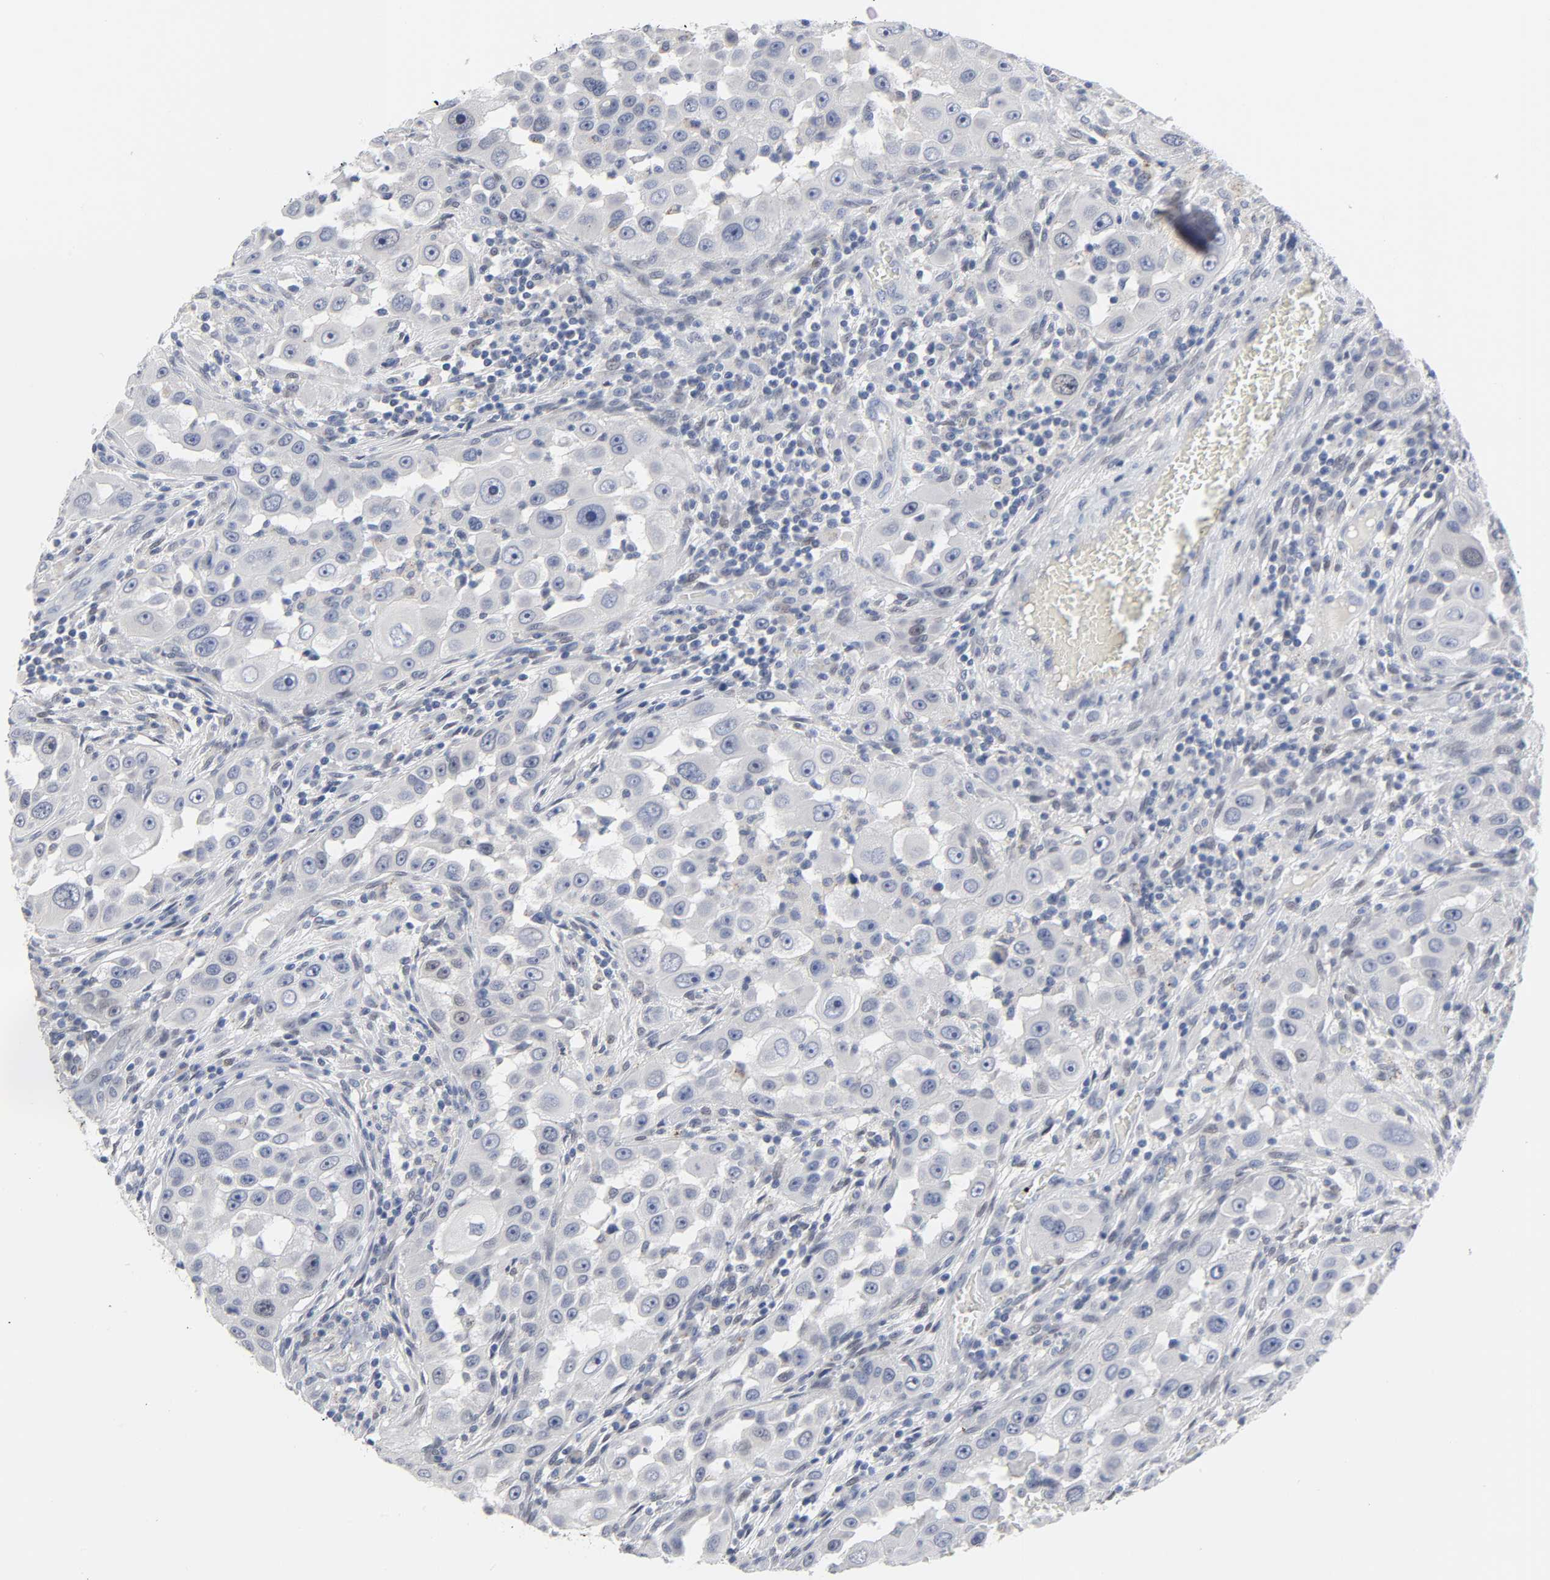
{"staining": {"intensity": "negative", "quantity": "none", "location": "none"}, "tissue": "head and neck cancer", "cell_type": "Tumor cells", "image_type": "cancer", "snomed": [{"axis": "morphology", "description": "Carcinoma, NOS"}, {"axis": "topography", "description": "Head-Neck"}], "caption": "The IHC image has no significant expression in tumor cells of head and neck cancer (carcinoma) tissue. (DAB (3,3'-diaminobenzidine) immunohistochemistry (IHC), high magnification).", "gene": "SALL2", "patient": {"sex": "male", "age": 87}}